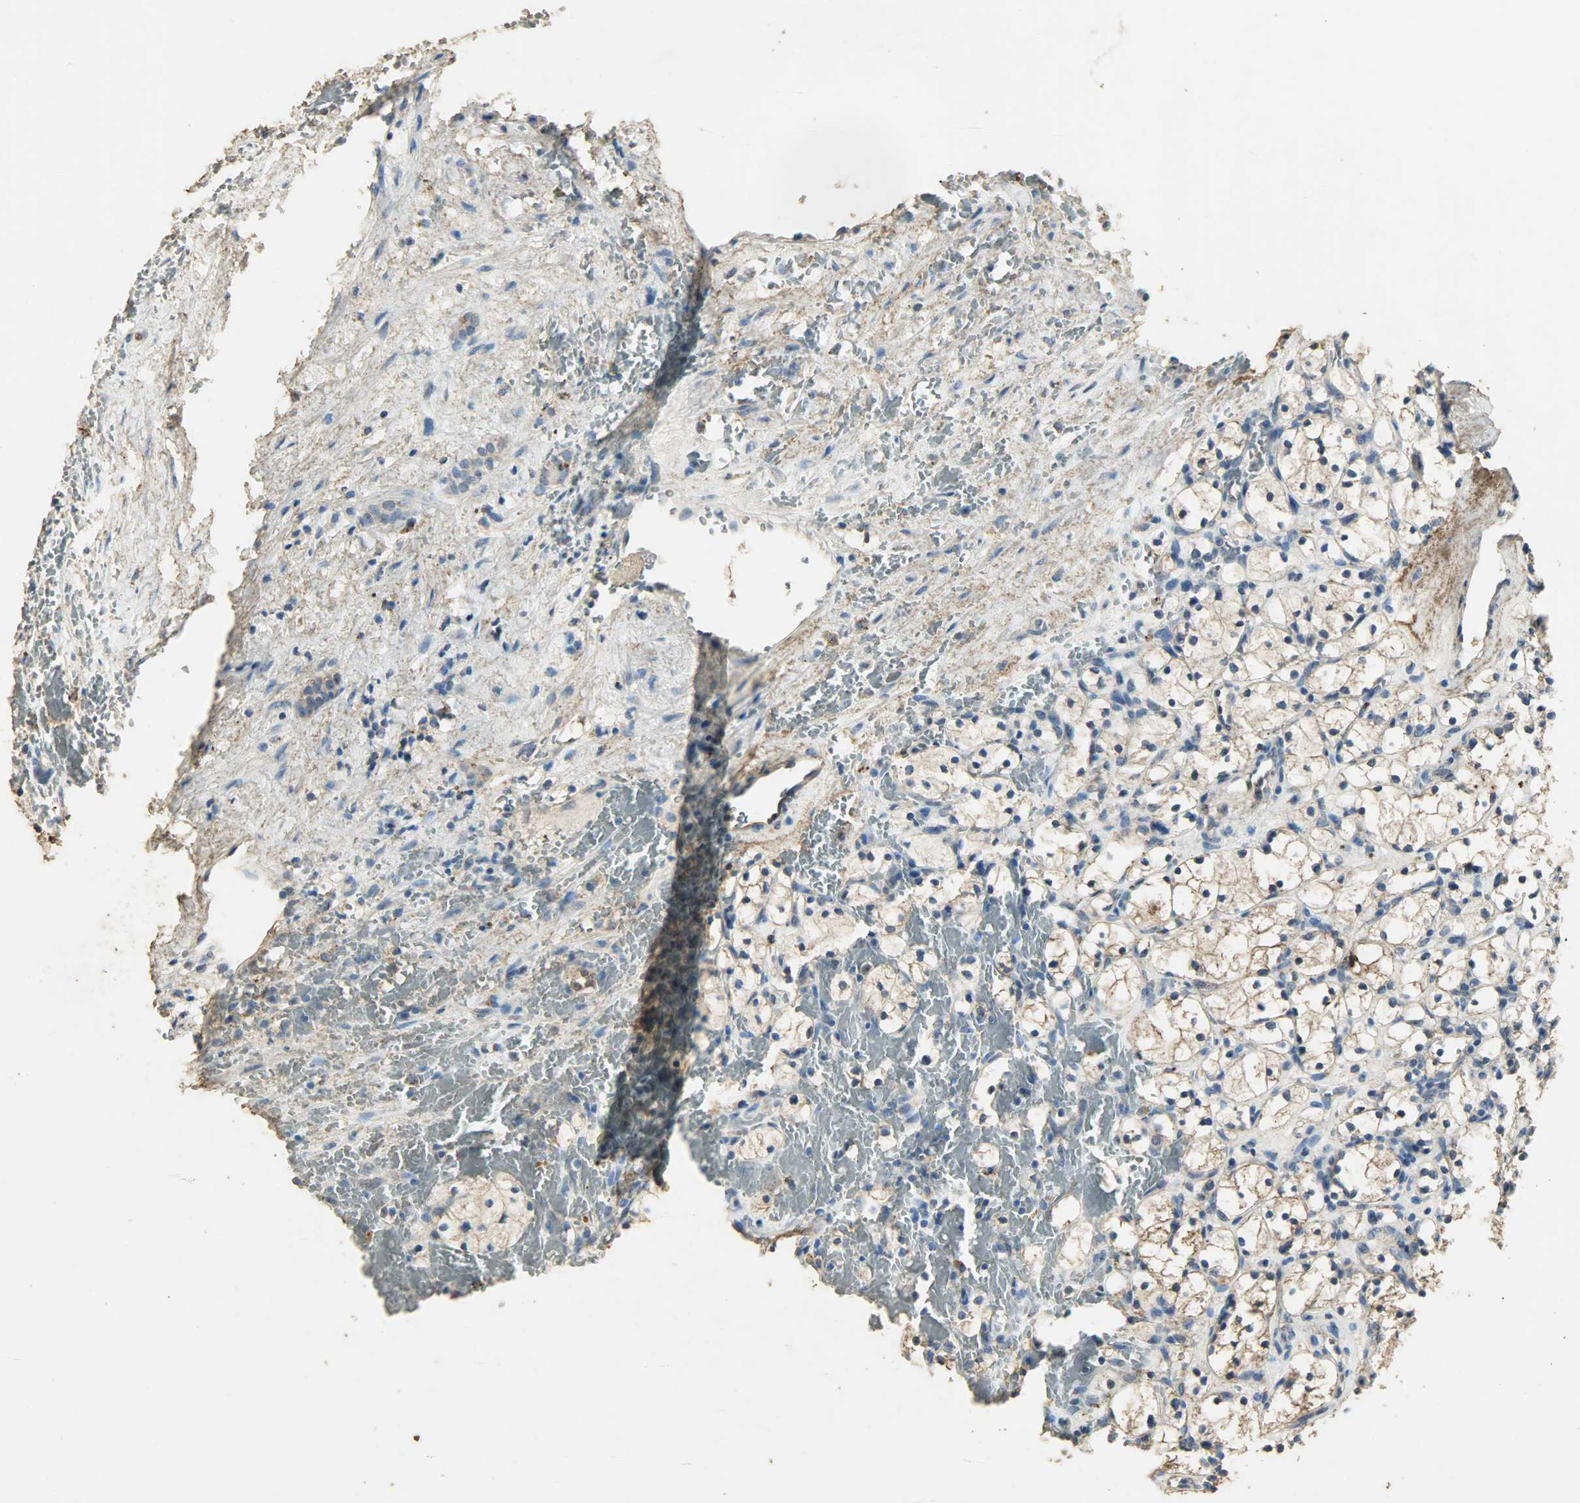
{"staining": {"intensity": "weak", "quantity": "<25%", "location": "cytoplasmic/membranous"}, "tissue": "renal cancer", "cell_type": "Tumor cells", "image_type": "cancer", "snomed": [{"axis": "morphology", "description": "Adenocarcinoma, NOS"}, {"axis": "topography", "description": "Kidney"}], "caption": "DAB (3,3'-diaminobenzidine) immunohistochemical staining of renal cancer displays no significant positivity in tumor cells.", "gene": "ASB9", "patient": {"sex": "female", "age": 83}}